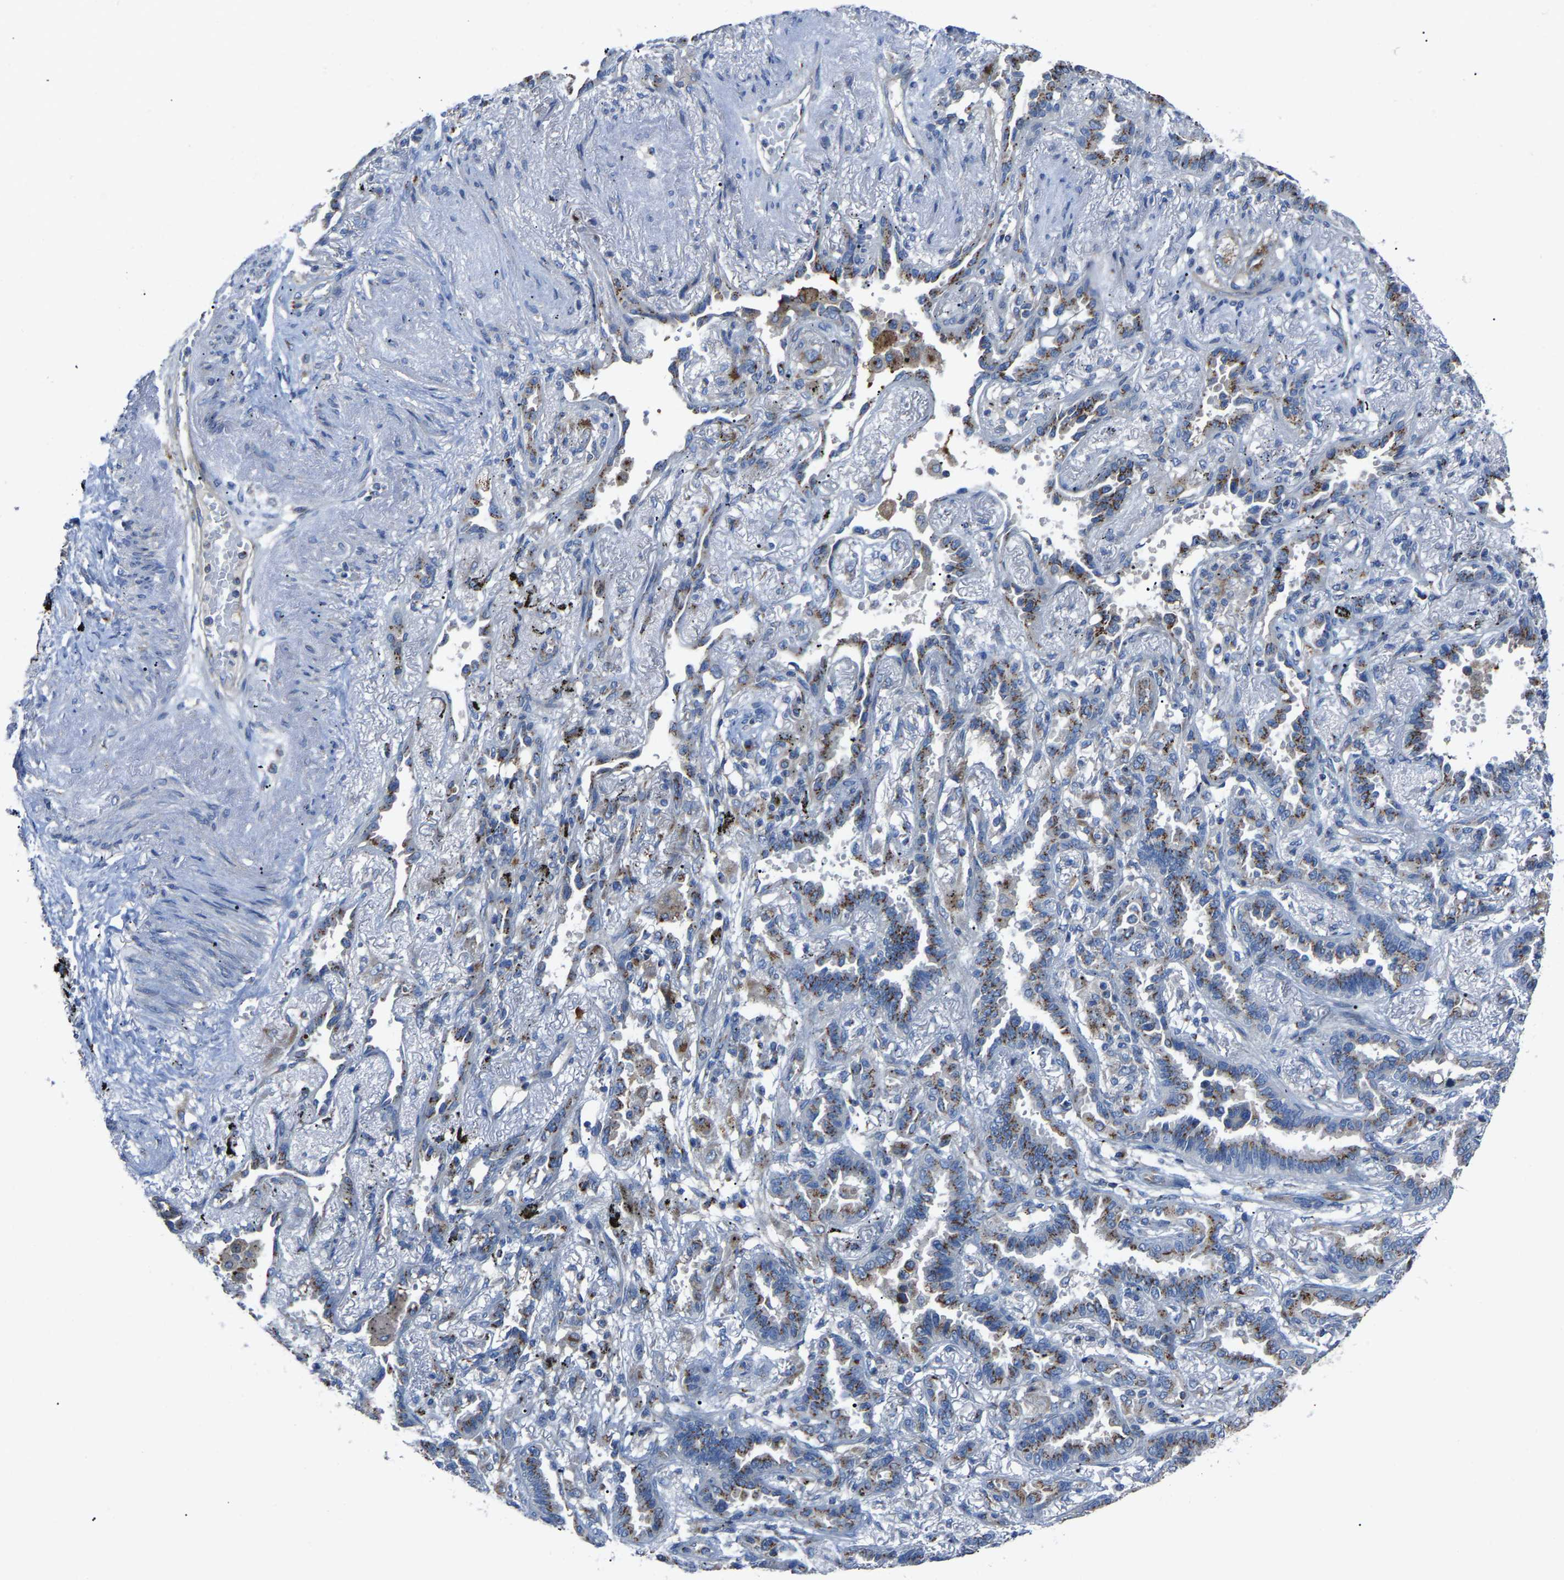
{"staining": {"intensity": "moderate", "quantity": "25%-75%", "location": "cytoplasmic/membranous"}, "tissue": "lung cancer", "cell_type": "Tumor cells", "image_type": "cancer", "snomed": [{"axis": "morphology", "description": "Adenocarcinoma, NOS"}, {"axis": "topography", "description": "Lung"}], "caption": "Protein analysis of lung adenocarcinoma tissue shows moderate cytoplasmic/membranous expression in approximately 25%-75% of tumor cells. (DAB (3,3'-diaminobenzidine) = brown stain, brightfield microscopy at high magnification).", "gene": "CANT1", "patient": {"sex": "male", "age": 59}}